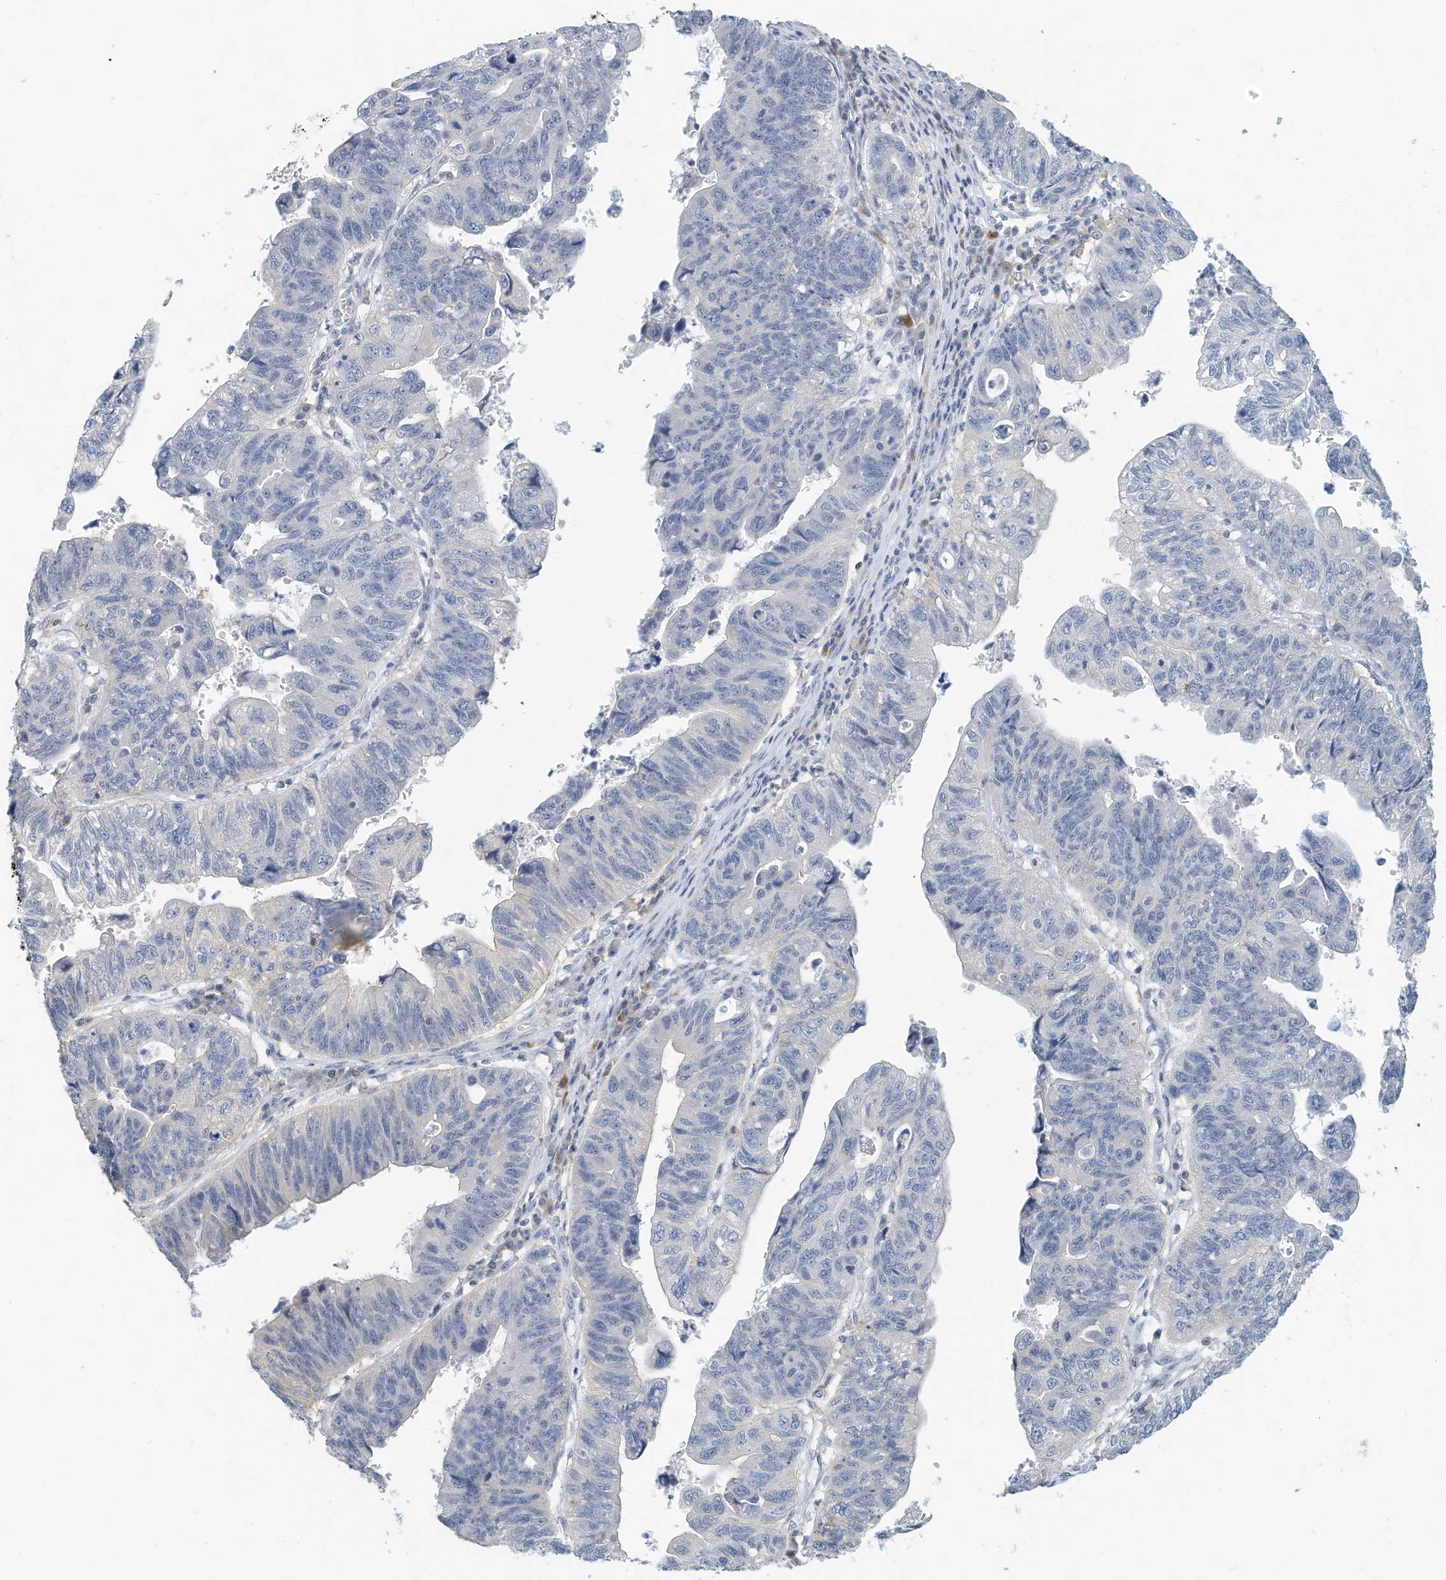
{"staining": {"intensity": "negative", "quantity": "none", "location": "none"}, "tissue": "stomach cancer", "cell_type": "Tumor cells", "image_type": "cancer", "snomed": [{"axis": "morphology", "description": "Adenocarcinoma, NOS"}, {"axis": "topography", "description": "Stomach"}], "caption": "The photomicrograph exhibits no staining of tumor cells in stomach cancer (adenocarcinoma). Nuclei are stained in blue.", "gene": "MICAL1", "patient": {"sex": "male", "age": 59}}